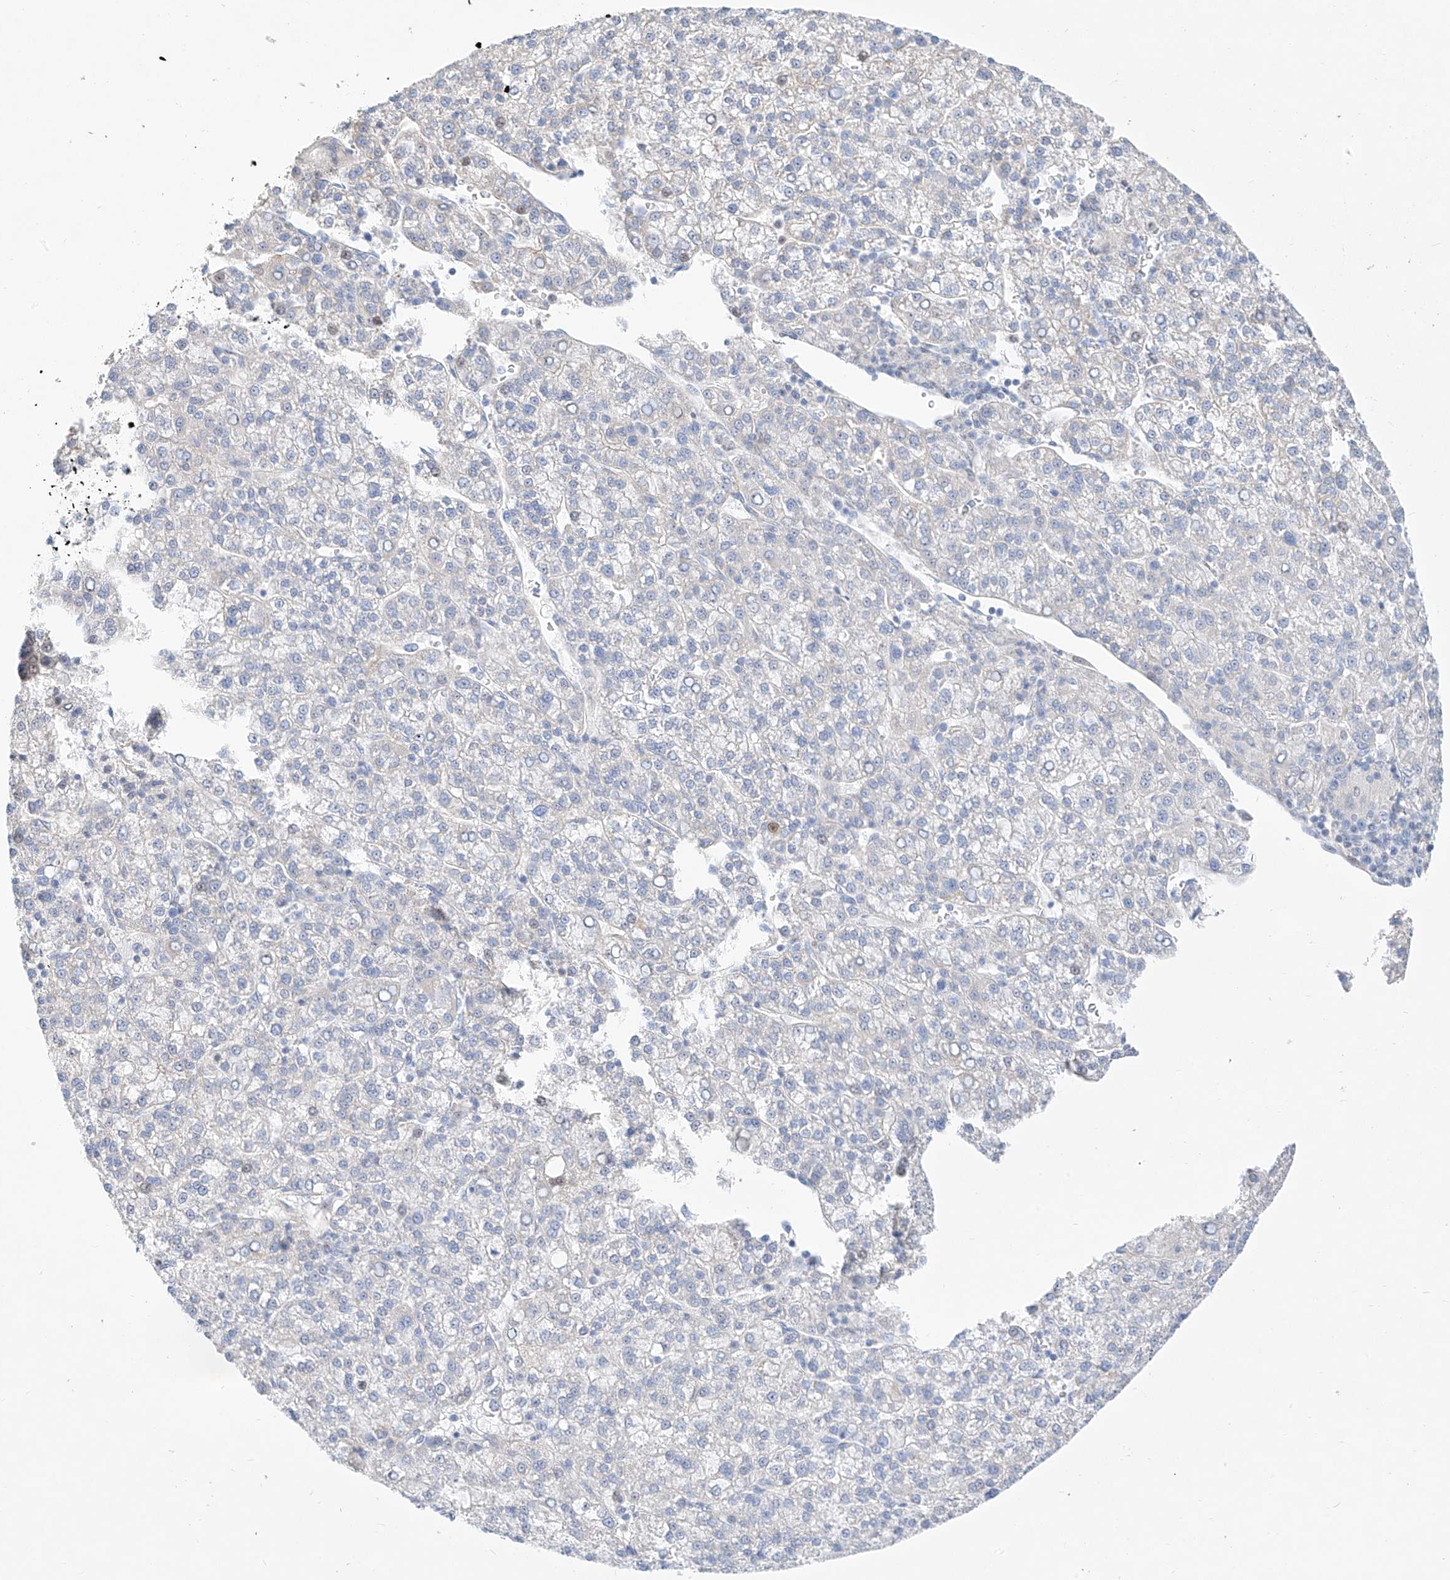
{"staining": {"intensity": "negative", "quantity": "none", "location": "none"}, "tissue": "liver cancer", "cell_type": "Tumor cells", "image_type": "cancer", "snomed": [{"axis": "morphology", "description": "Carcinoma, Hepatocellular, NOS"}, {"axis": "topography", "description": "Liver"}], "caption": "Immunohistochemistry image of neoplastic tissue: liver hepatocellular carcinoma stained with DAB demonstrates no significant protein expression in tumor cells.", "gene": "SNU13", "patient": {"sex": "female", "age": 58}}